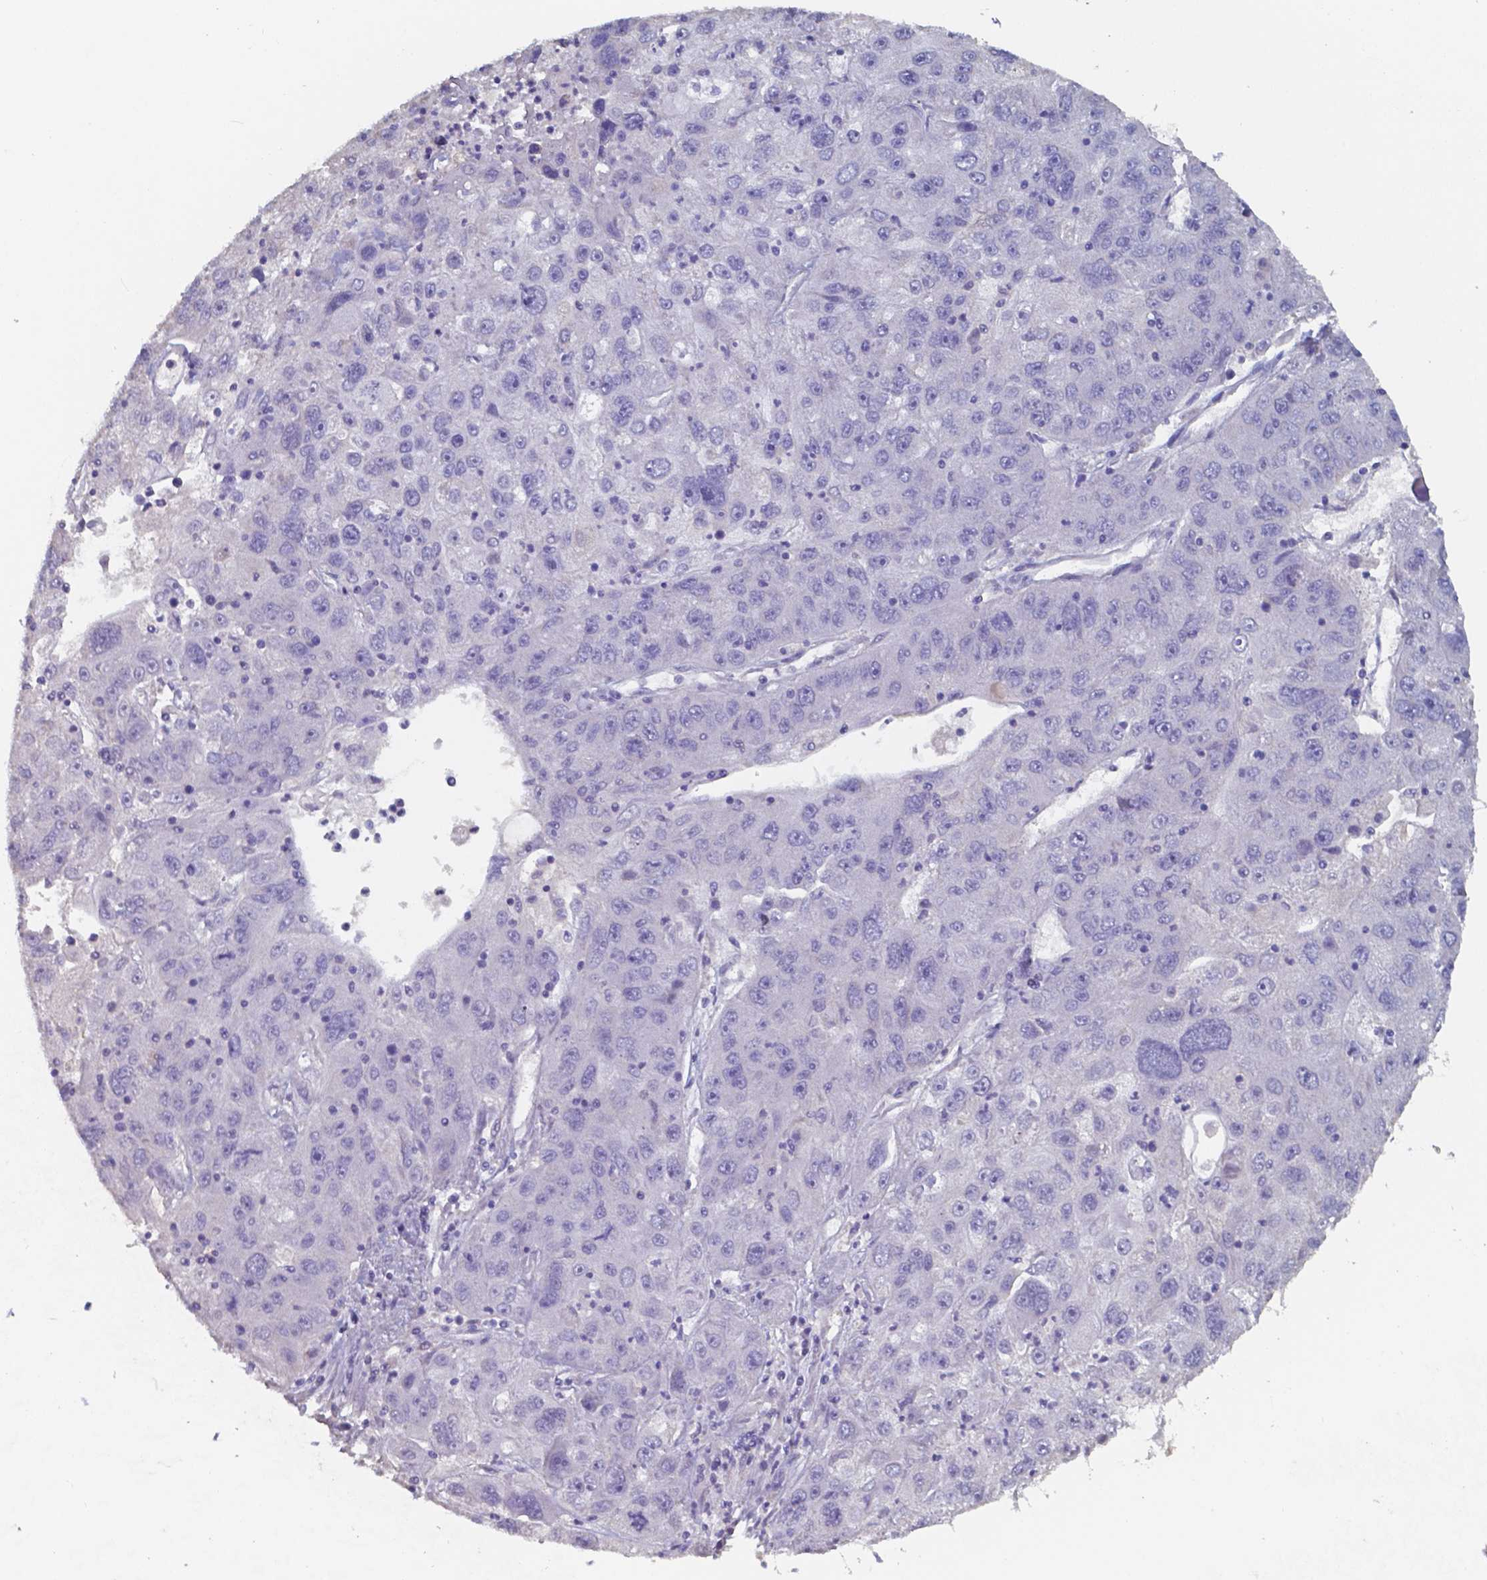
{"staining": {"intensity": "negative", "quantity": "none", "location": "none"}, "tissue": "stomach cancer", "cell_type": "Tumor cells", "image_type": "cancer", "snomed": [{"axis": "morphology", "description": "Adenocarcinoma, NOS"}, {"axis": "topography", "description": "Stomach"}], "caption": "Protein analysis of stomach cancer reveals no significant expression in tumor cells. (DAB immunohistochemistry (IHC), high magnification).", "gene": "FOXJ1", "patient": {"sex": "male", "age": 56}}